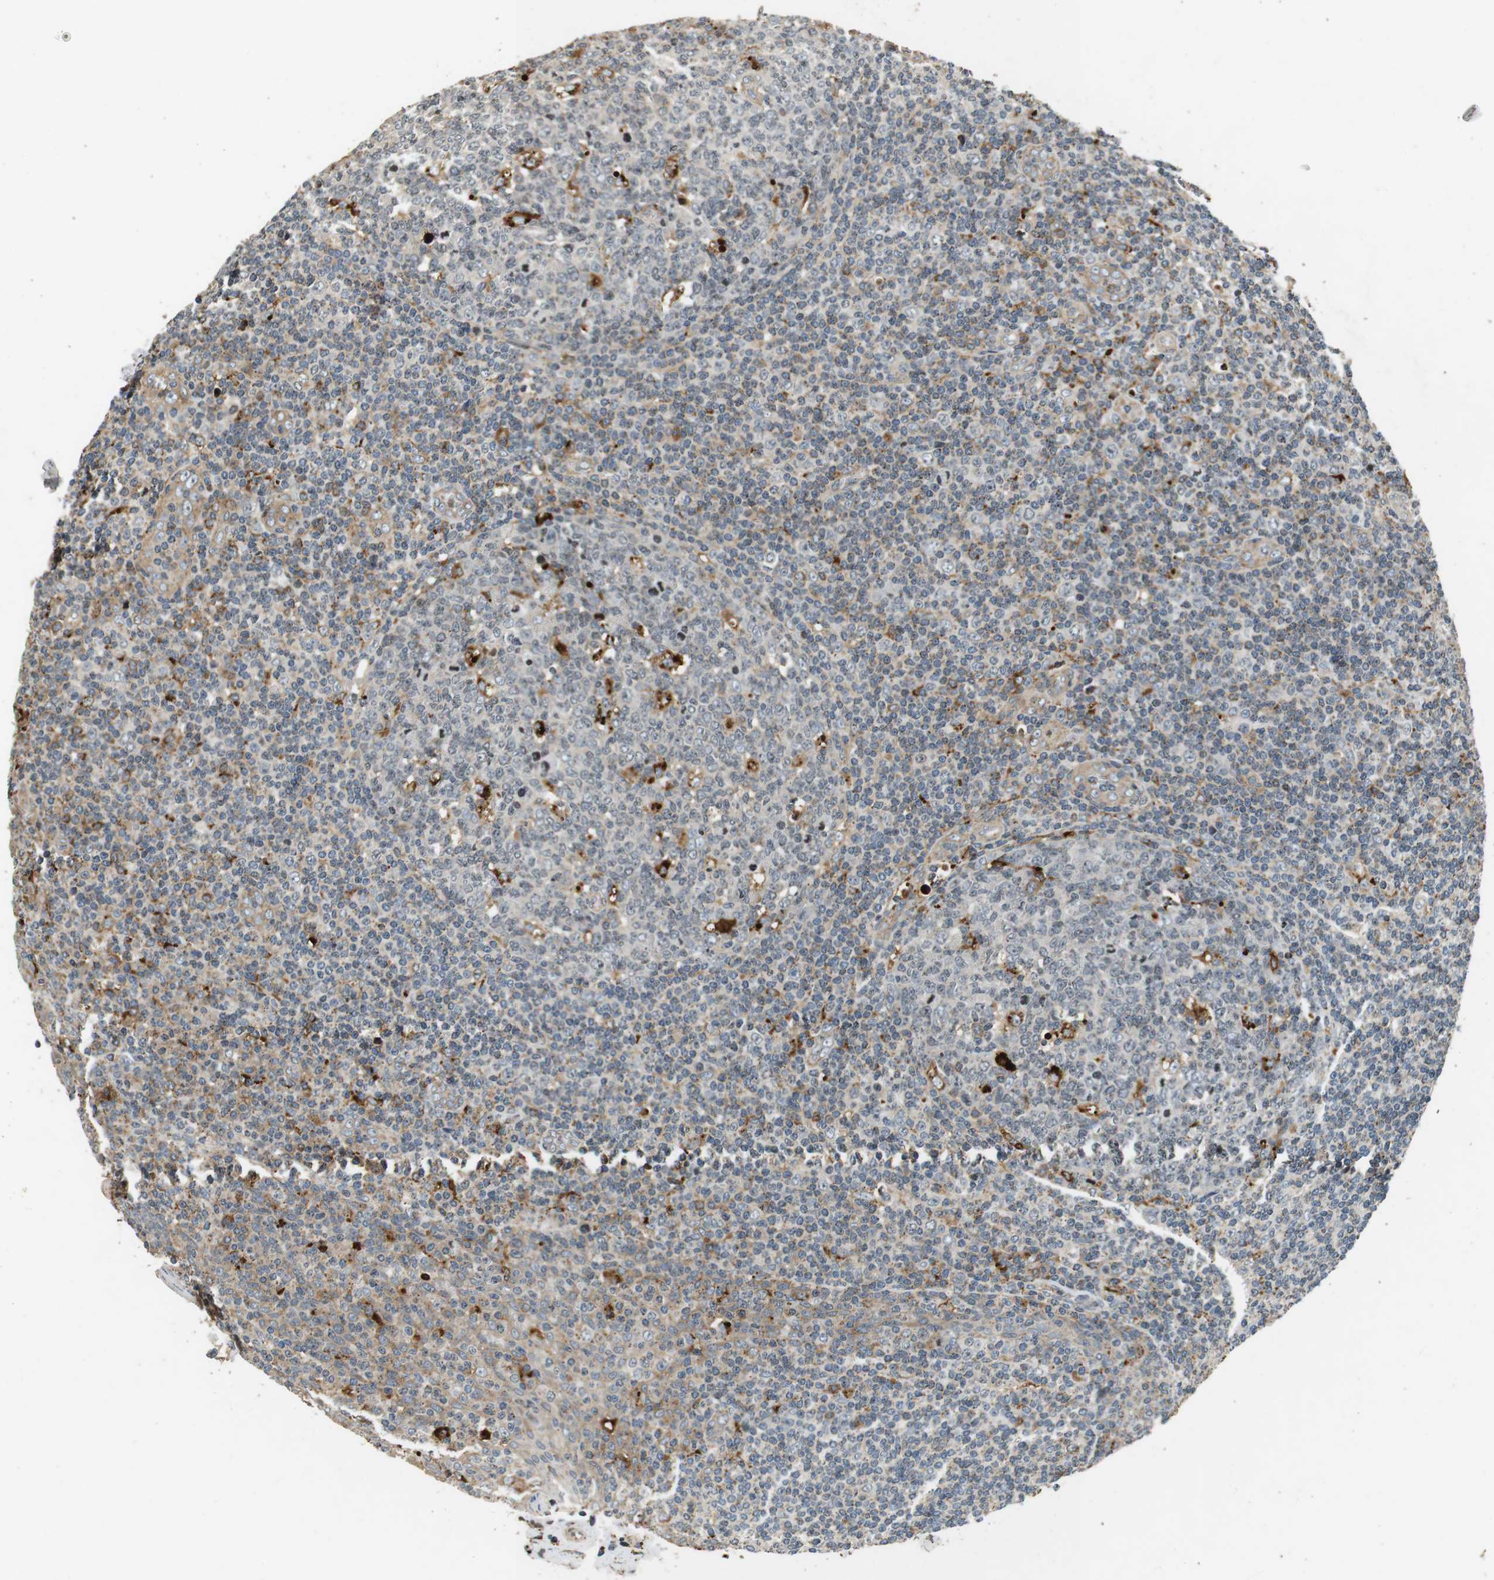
{"staining": {"intensity": "strong", "quantity": "<25%", "location": "cytoplasmic/membranous"}, "tissue": "tonsil", "cell_type": "Germinal center cells", "image_type": "normal", "snomed": [{"axis": "morphology", "description": "Normal tissue, NOS"}, {"axis": "topography", "description": "Tonsil"}], "caption": "Brown immunohistochemical staining in unremarkable tonsil exhibits strong cytoplasmic/membranous expression in approximately <25% of germinal center cells. (Stains: DAB in brown, nuclei in blue, Microscopy: brightfield microscopy at high magnification).", "gene": "TXNRD1", "patient": {"sex": "male", "age": 31}}